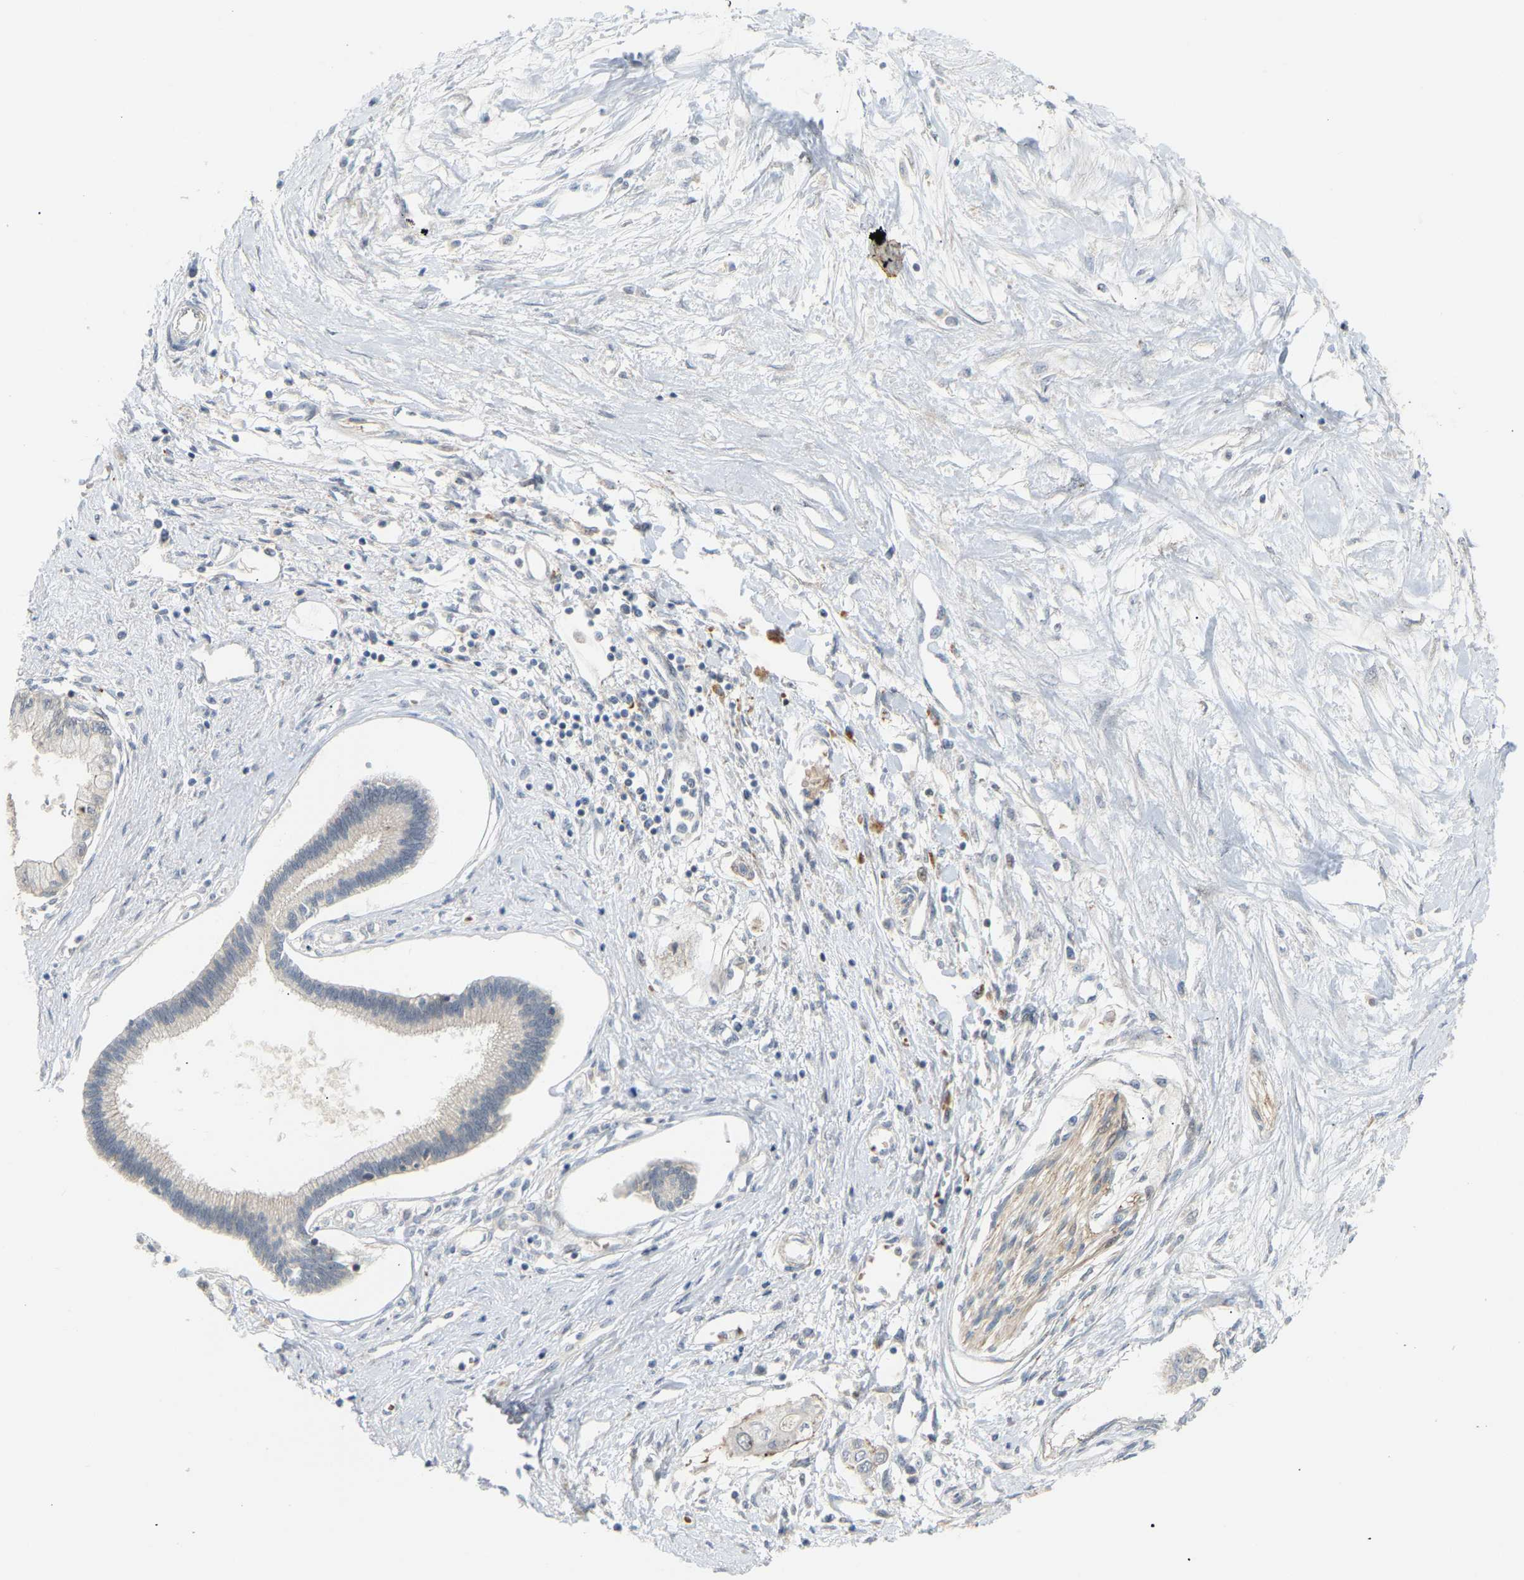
{"staining": {"intensity": "negative", "quantity": "none", "location": "none"}, "tissue": "pancreatic cancer", "cell_type": "Tumor cells", "image_type": "cancer", "snomed": [{"axis": "morphology", "description": "Adenocarcinoma, NOS"}, {"axis": "topography", "description": "Pancreas"}], "caption": "Image shows no significant protein staining in tumor cells of adenocarcinoma (pancreatic).", "gene": "POGLUT2", "patient": {"sex": "female", "age": 77}}